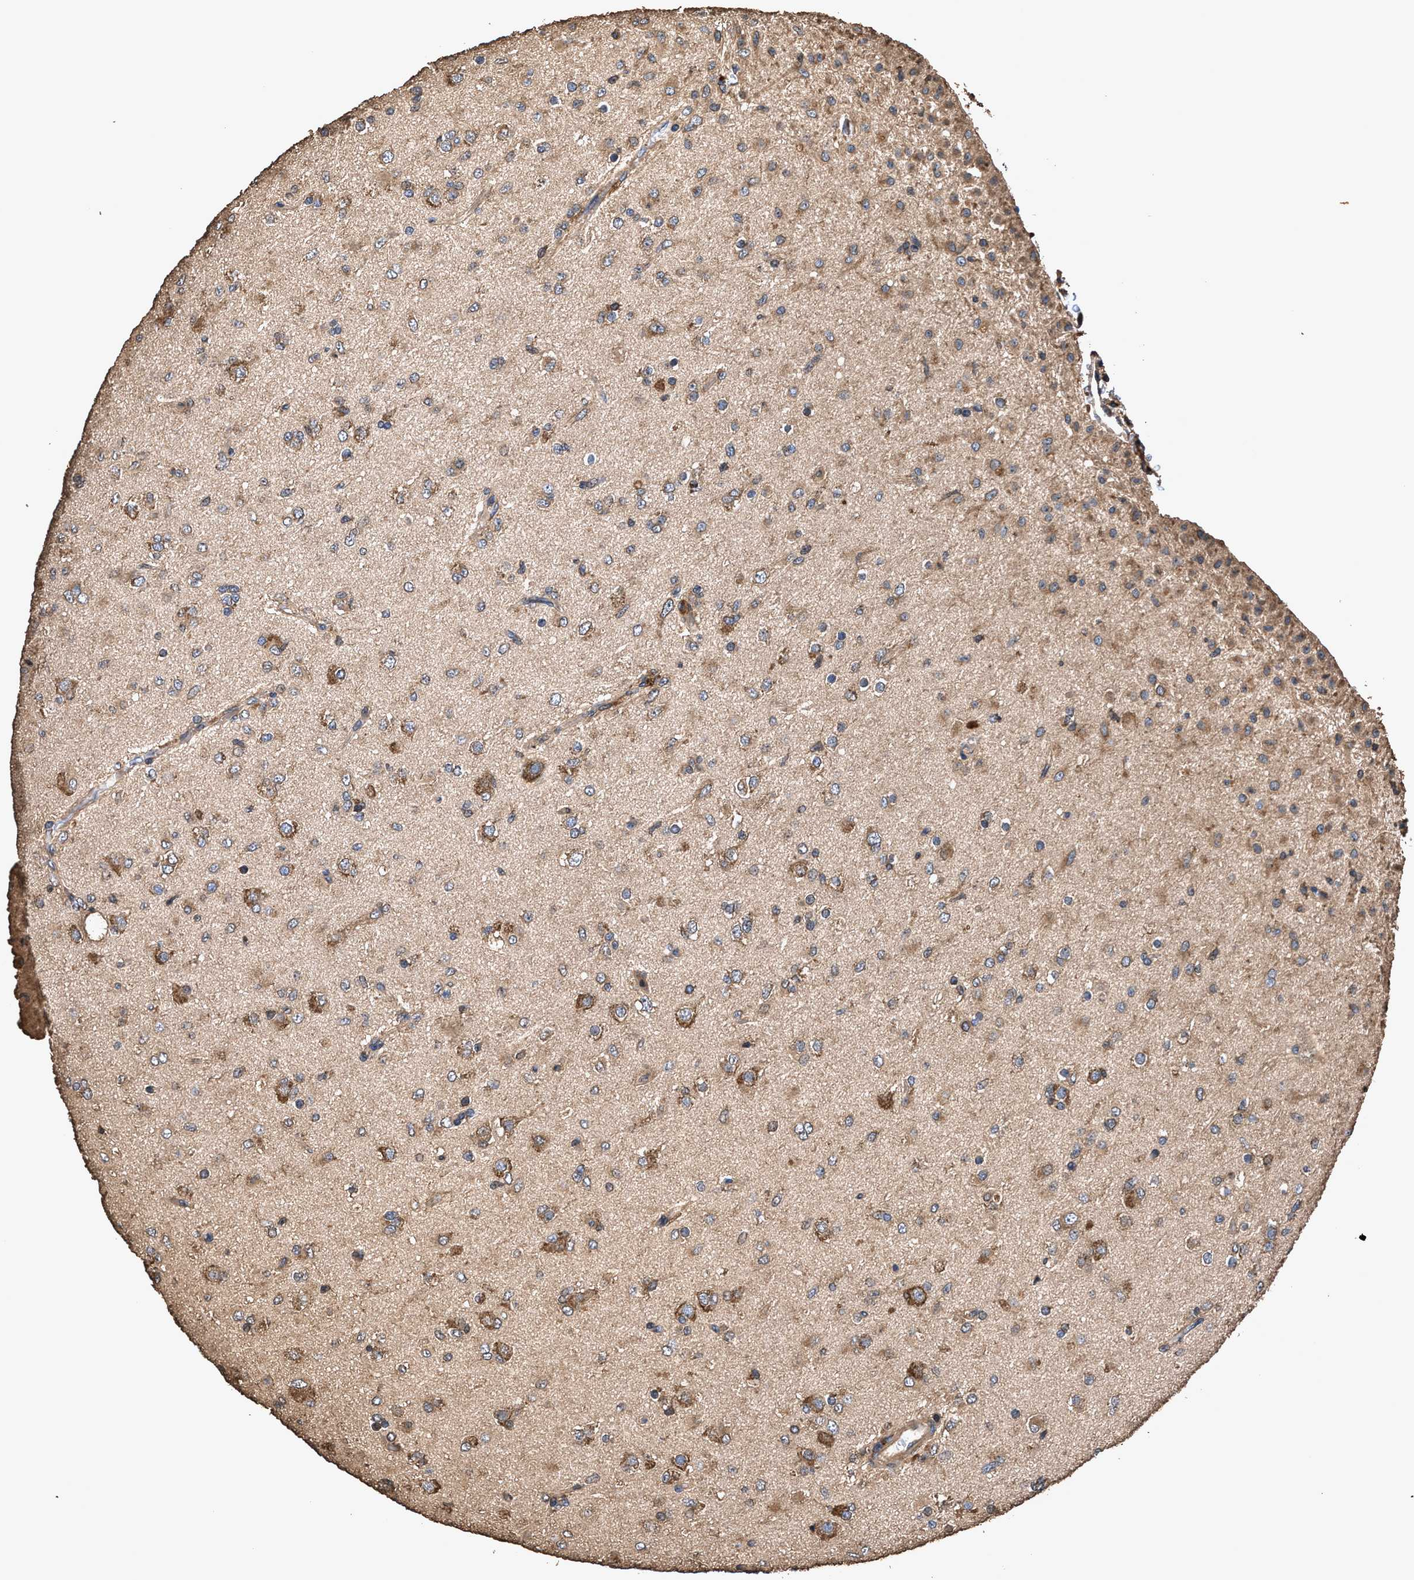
{"staining": {"intensity": "moderate", "quantity": "25%-75%", "location": "cytoplasmic/membranous"}, "tissue": "glioma", "cell_type": "Tumor cells", "image_type": "cancer", "snomed": [{"axis": "morphology", "description": "Glioma, malignant, Low grade"}, {"axis": "topography", "description": "Brain"}], "caption": "Protein expression analysis of glioma shows moderate cytoplasmic/membranous staining in about 25%-75% of tumor cells. The protein is stained brown, and the nuclei are stained in blue (DAB (3,3'-diaminobenzidine) IHC with brightfield microscopy, high magnification).", "gene": "ZMYND19", "patient": {"sex": "male", "age": 65}}